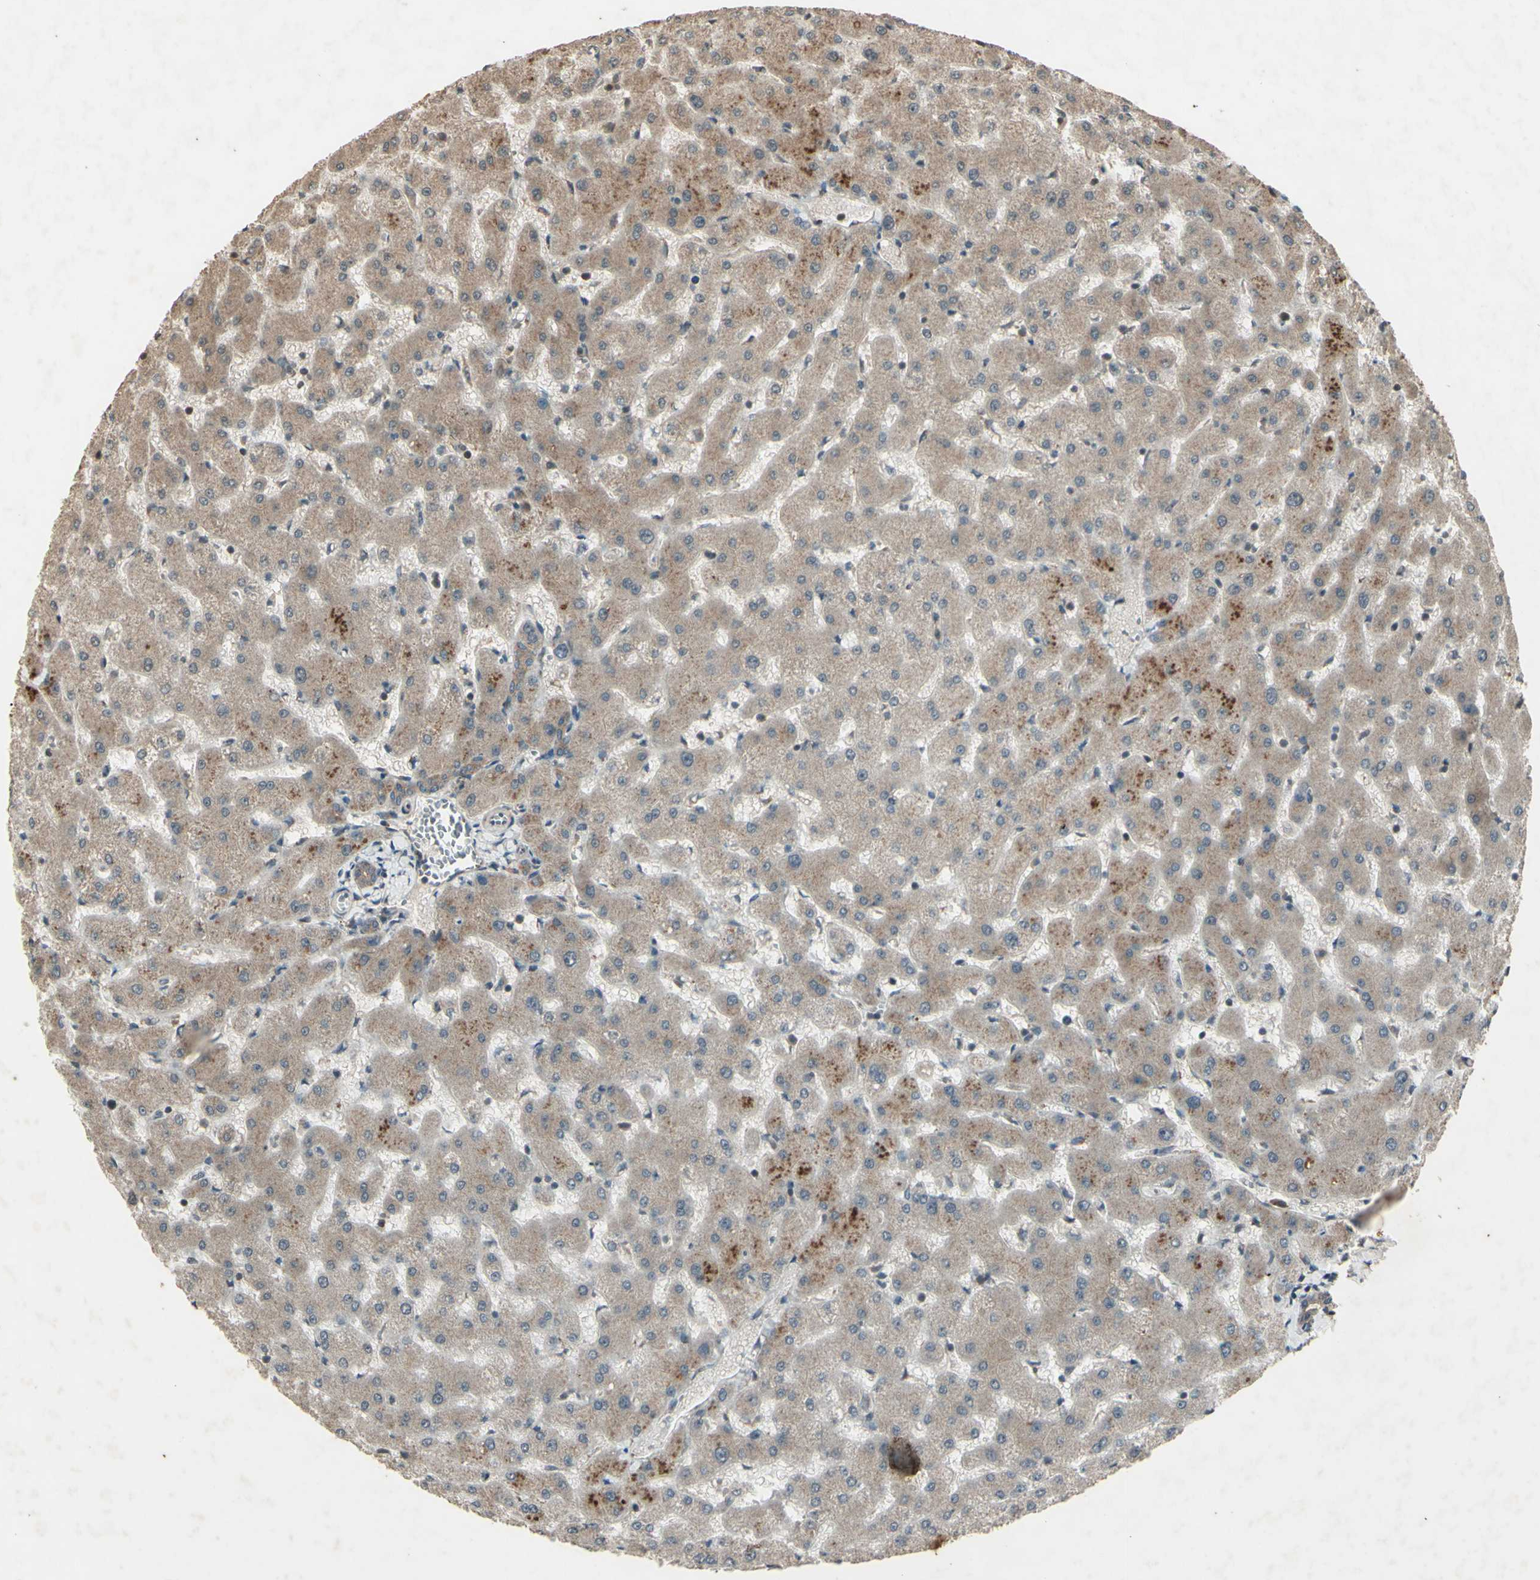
{"staining": {"intensity": "weak", "quantity": ">75%", "location": "cytoplasmic/membranous"}, "tissue": "liver", "cell_type": "Cholangiocytes", "image_type": "normal", "snomed": [{"axis": "morphology", "description": "Normal tissue, NOS"}, {"axis": "topography", "description": "Liver"}], "caption": "Normal liver displays weak cytoplasmic/membranous positivity in about >75% of cholangiocytes Immunohistochemistry stains the protein in brown and the nuclei are stained blue..", "gene": "AP1G1", "patient": {"sex": "female", "age": 63}}